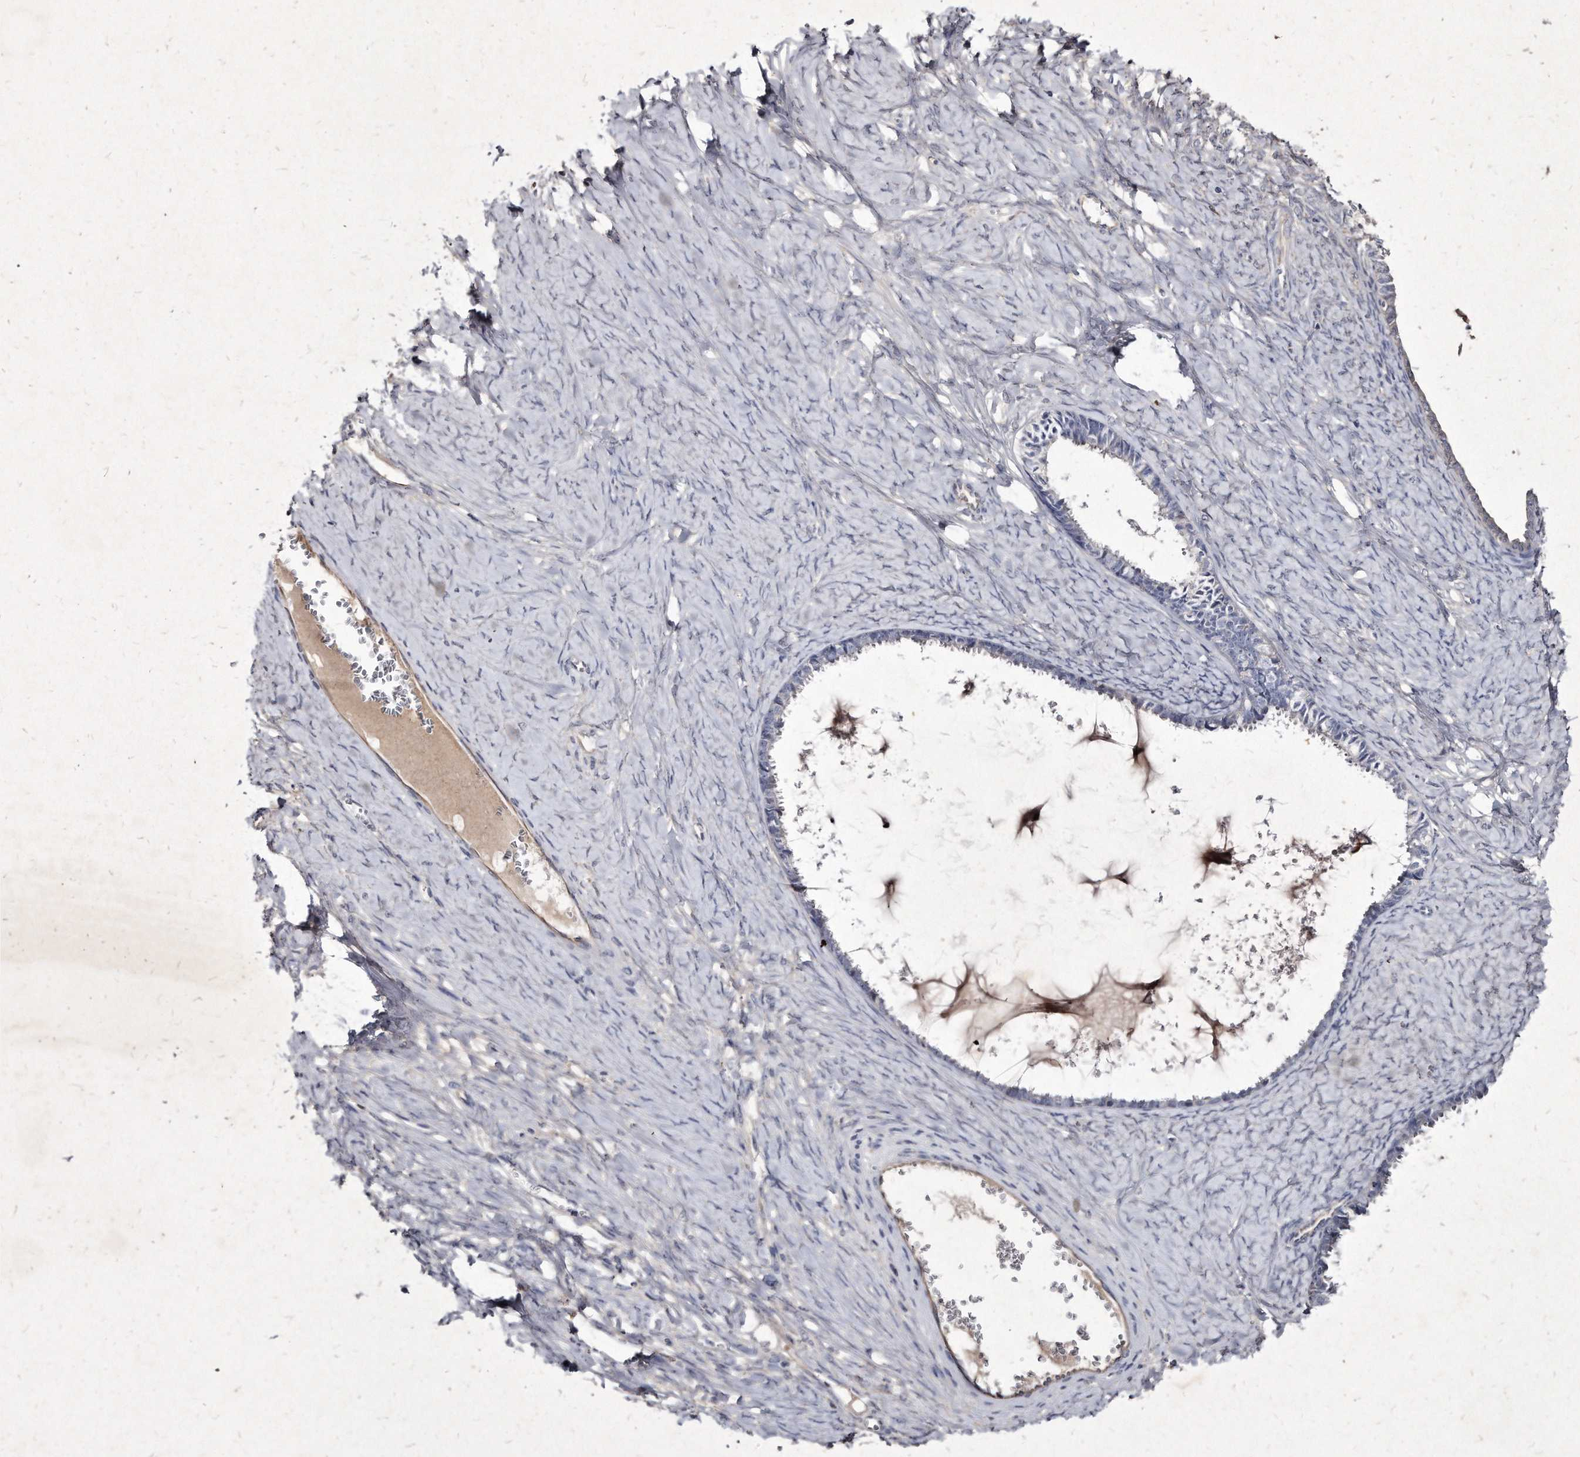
{"staining": {"intensity": "negative", "quantity": "none", "location": "none"}, "tissue": "ovarian cancer", "cell_type": "Tumor cells", "image_type": "cancer", "snomed": [{"axis": "morphology", "description": "Cystadenocarcinoma, serous, NOS"}, {"axis": "topography", "description": "Ovary"}], "caption": "This micrograph is of ovarian serous cystadenocarcinoma stained with immunohistochemistry (IHC) to label a protein in brown with the nuclei are counter-stained blue. There is no expression in tumor cells.", "gene": "KLHDC3", "patient": {"sex": "female", "age": 79}}